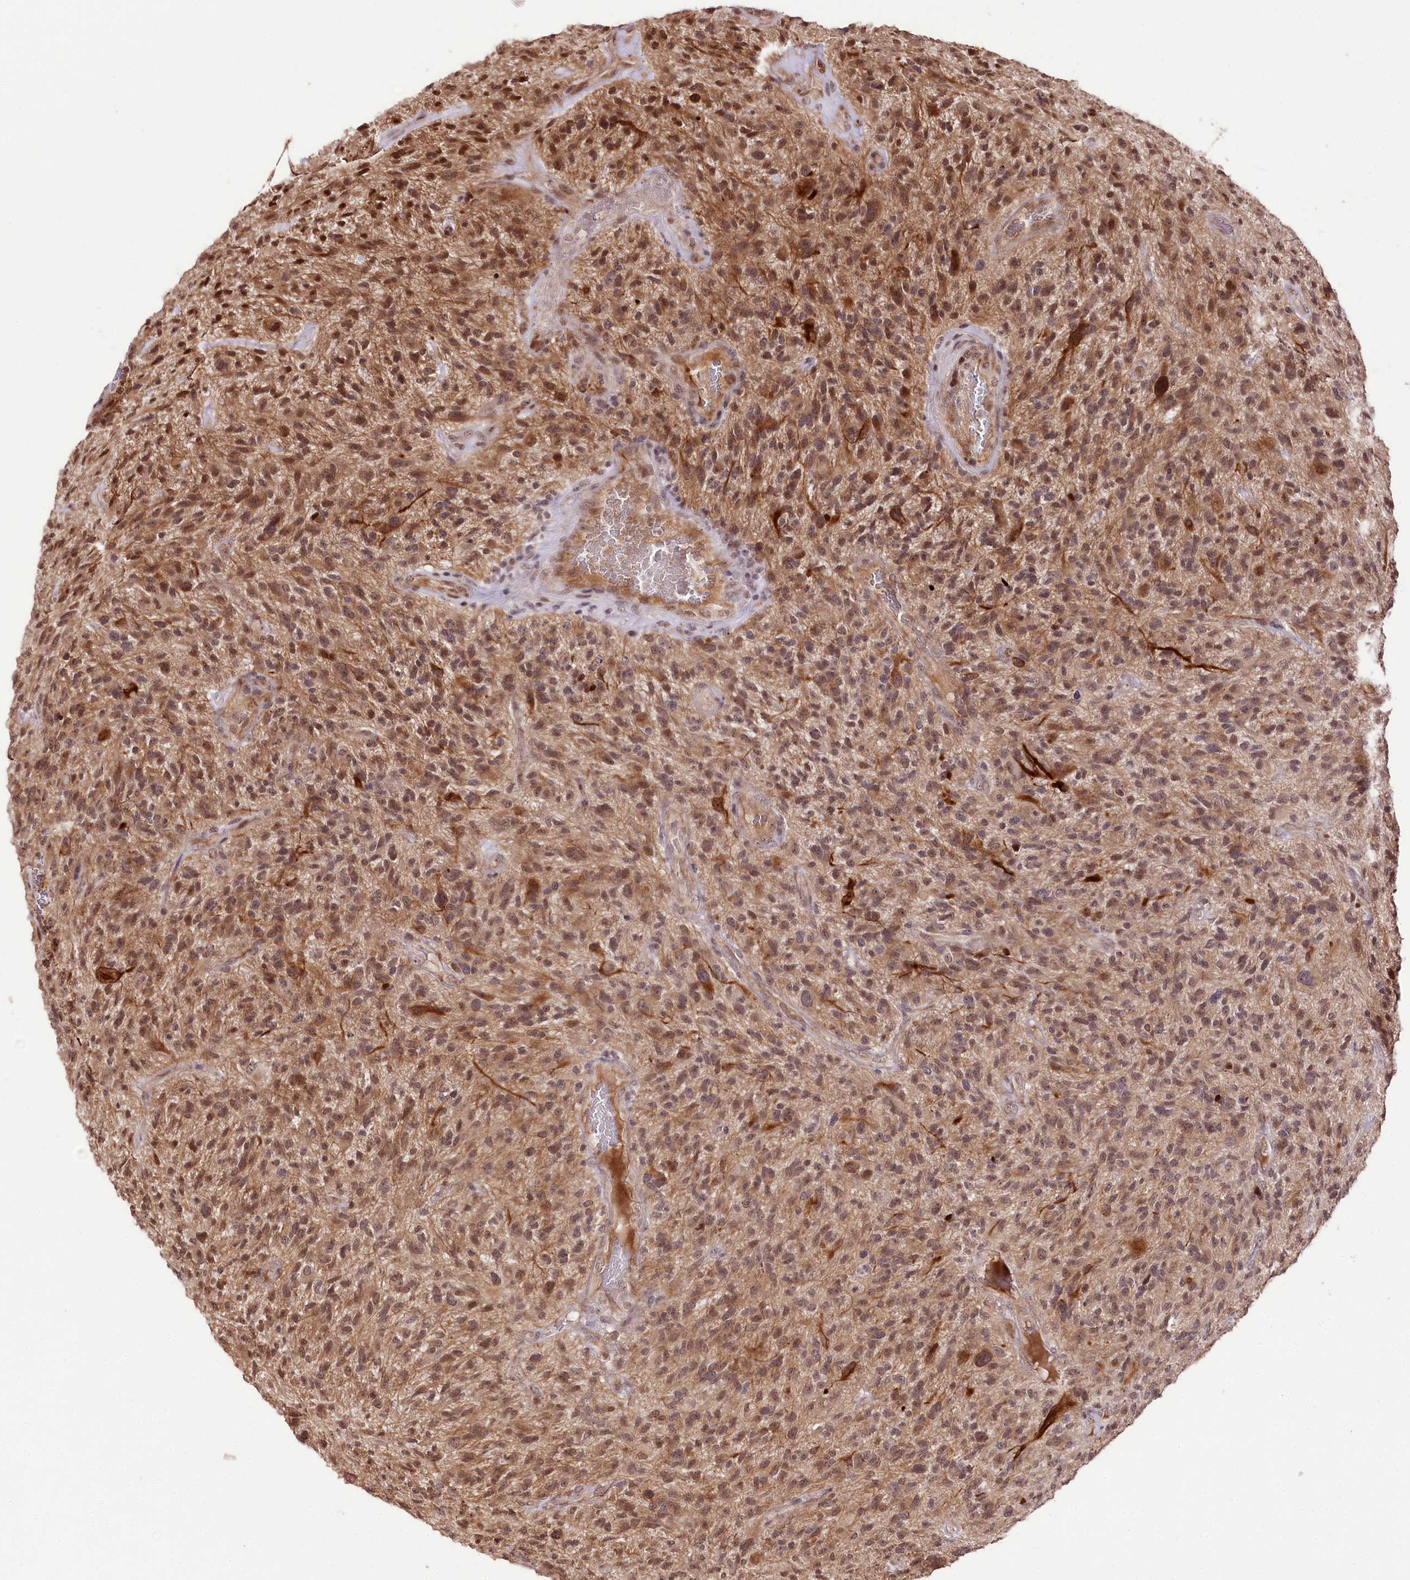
{"staining": {"intensity": "moderate", "quantity": ">75%", "location": "cytoplasmic/membranous,nuclear"}, "tissue": "glioma", "cell_type": "Tumor cells", "image_type": "cancer", "snomed": [{"axis": "morphology", "description": "Glioma, malignant, High grade"}, {"axis": "topography", "description": "Brain"}], "caption": "Immunohistochemical staining of human glioma displays medium levels of moderate cytoplasmic/membranous and nuclear protein expression in about >75% of tumor cells.", "gene": "DMP1", "patient": {"sex": "male", "age": 47}}